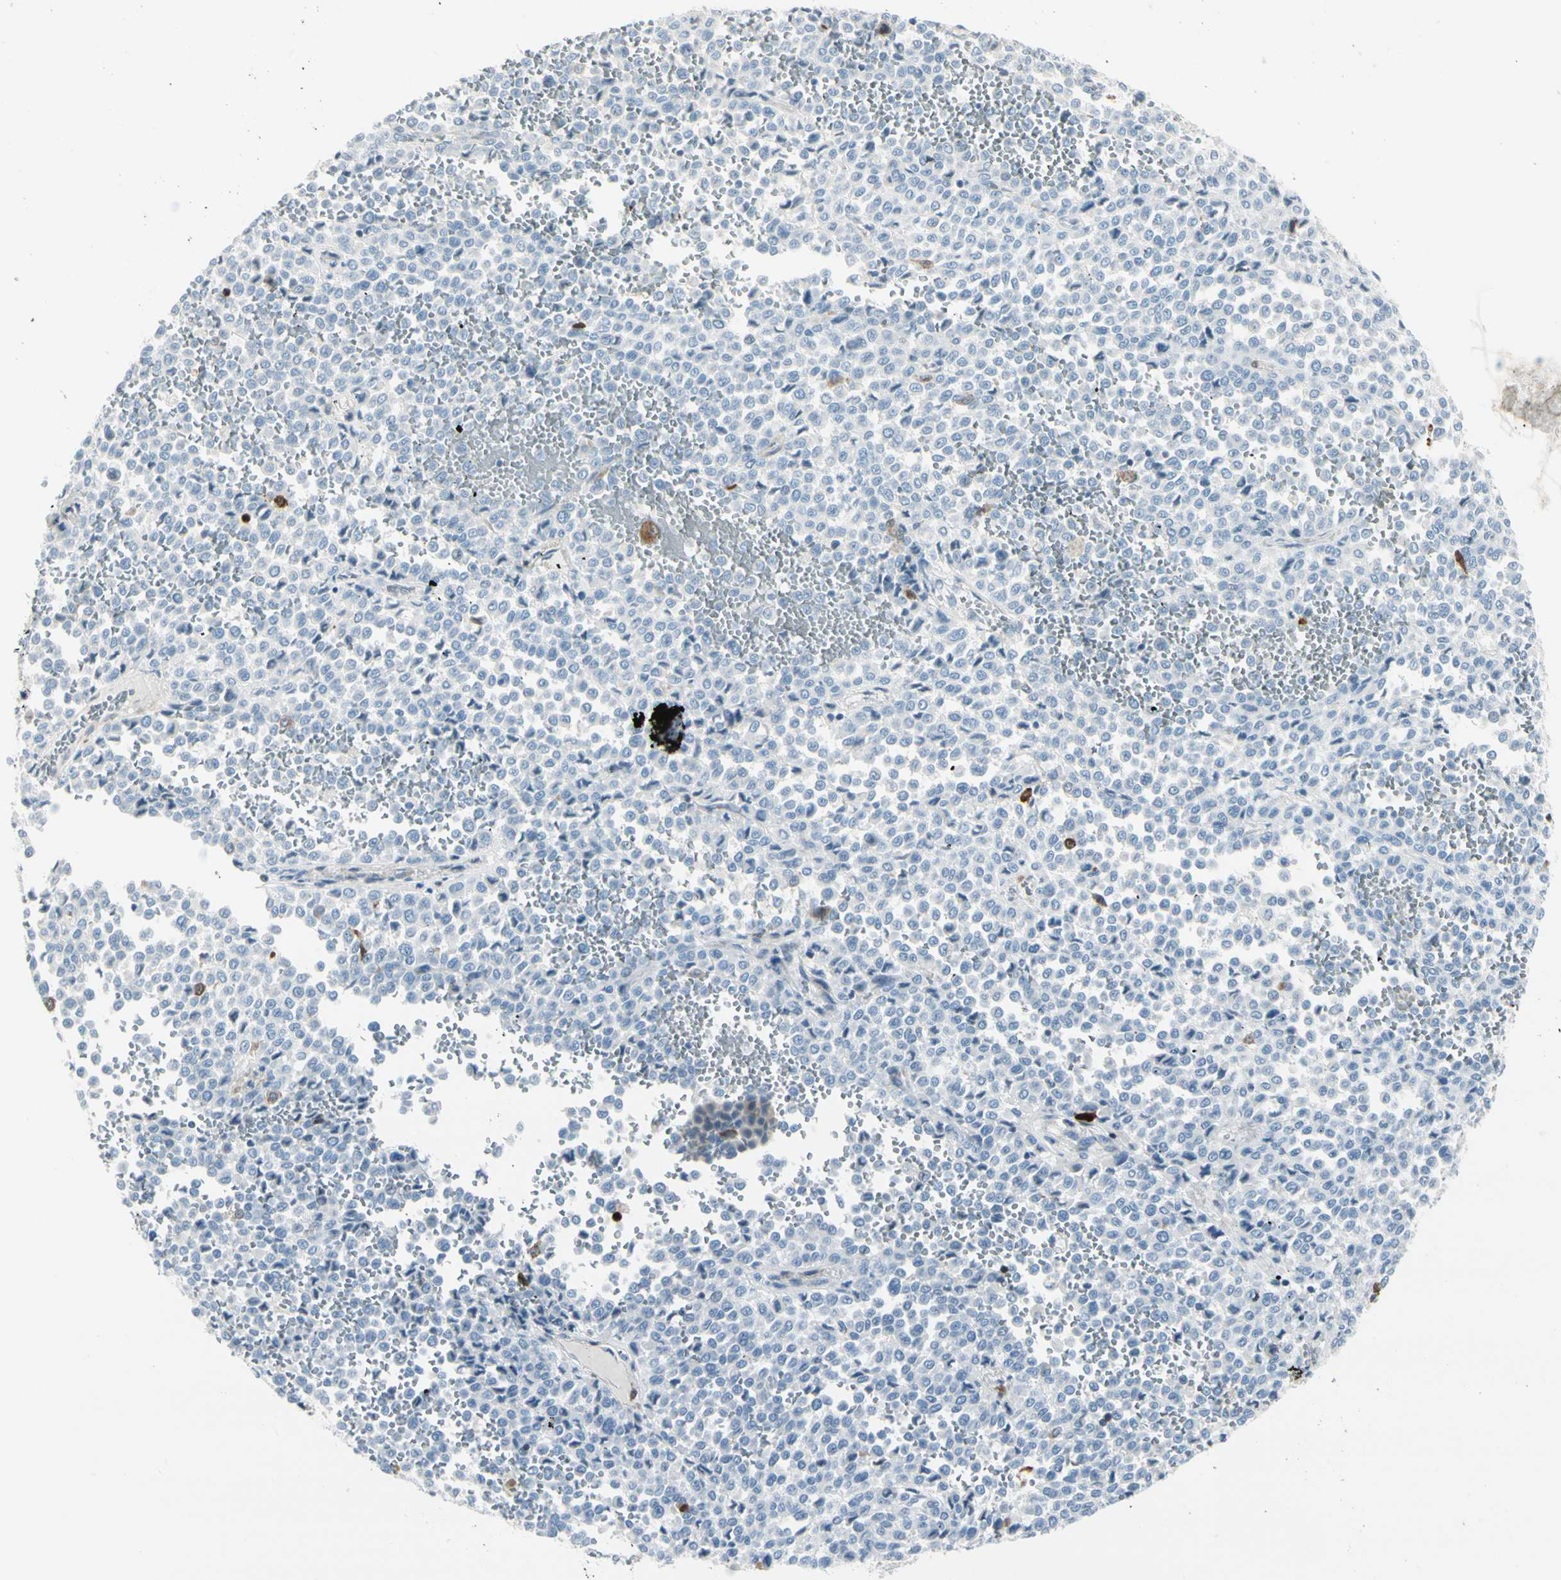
{"staining": {"intensity": "negative", "quantity": "none", "location": "none"}, "tissue": "melanoma", "cell_type": "Tumor cells", "image_type": "cancer", "snomed": [{"axis": "morphology", "description": "Malignant melanoma, Metastatic site"}, {"axis": "topography", "description": "Pancreas"}], "caption": "The photomicrograph displays no significant positivity in tumor cells of malignant melanoma (metastatic site).", "gene": "TRAF1", "patient": {"sex": "female", "age": 30}}